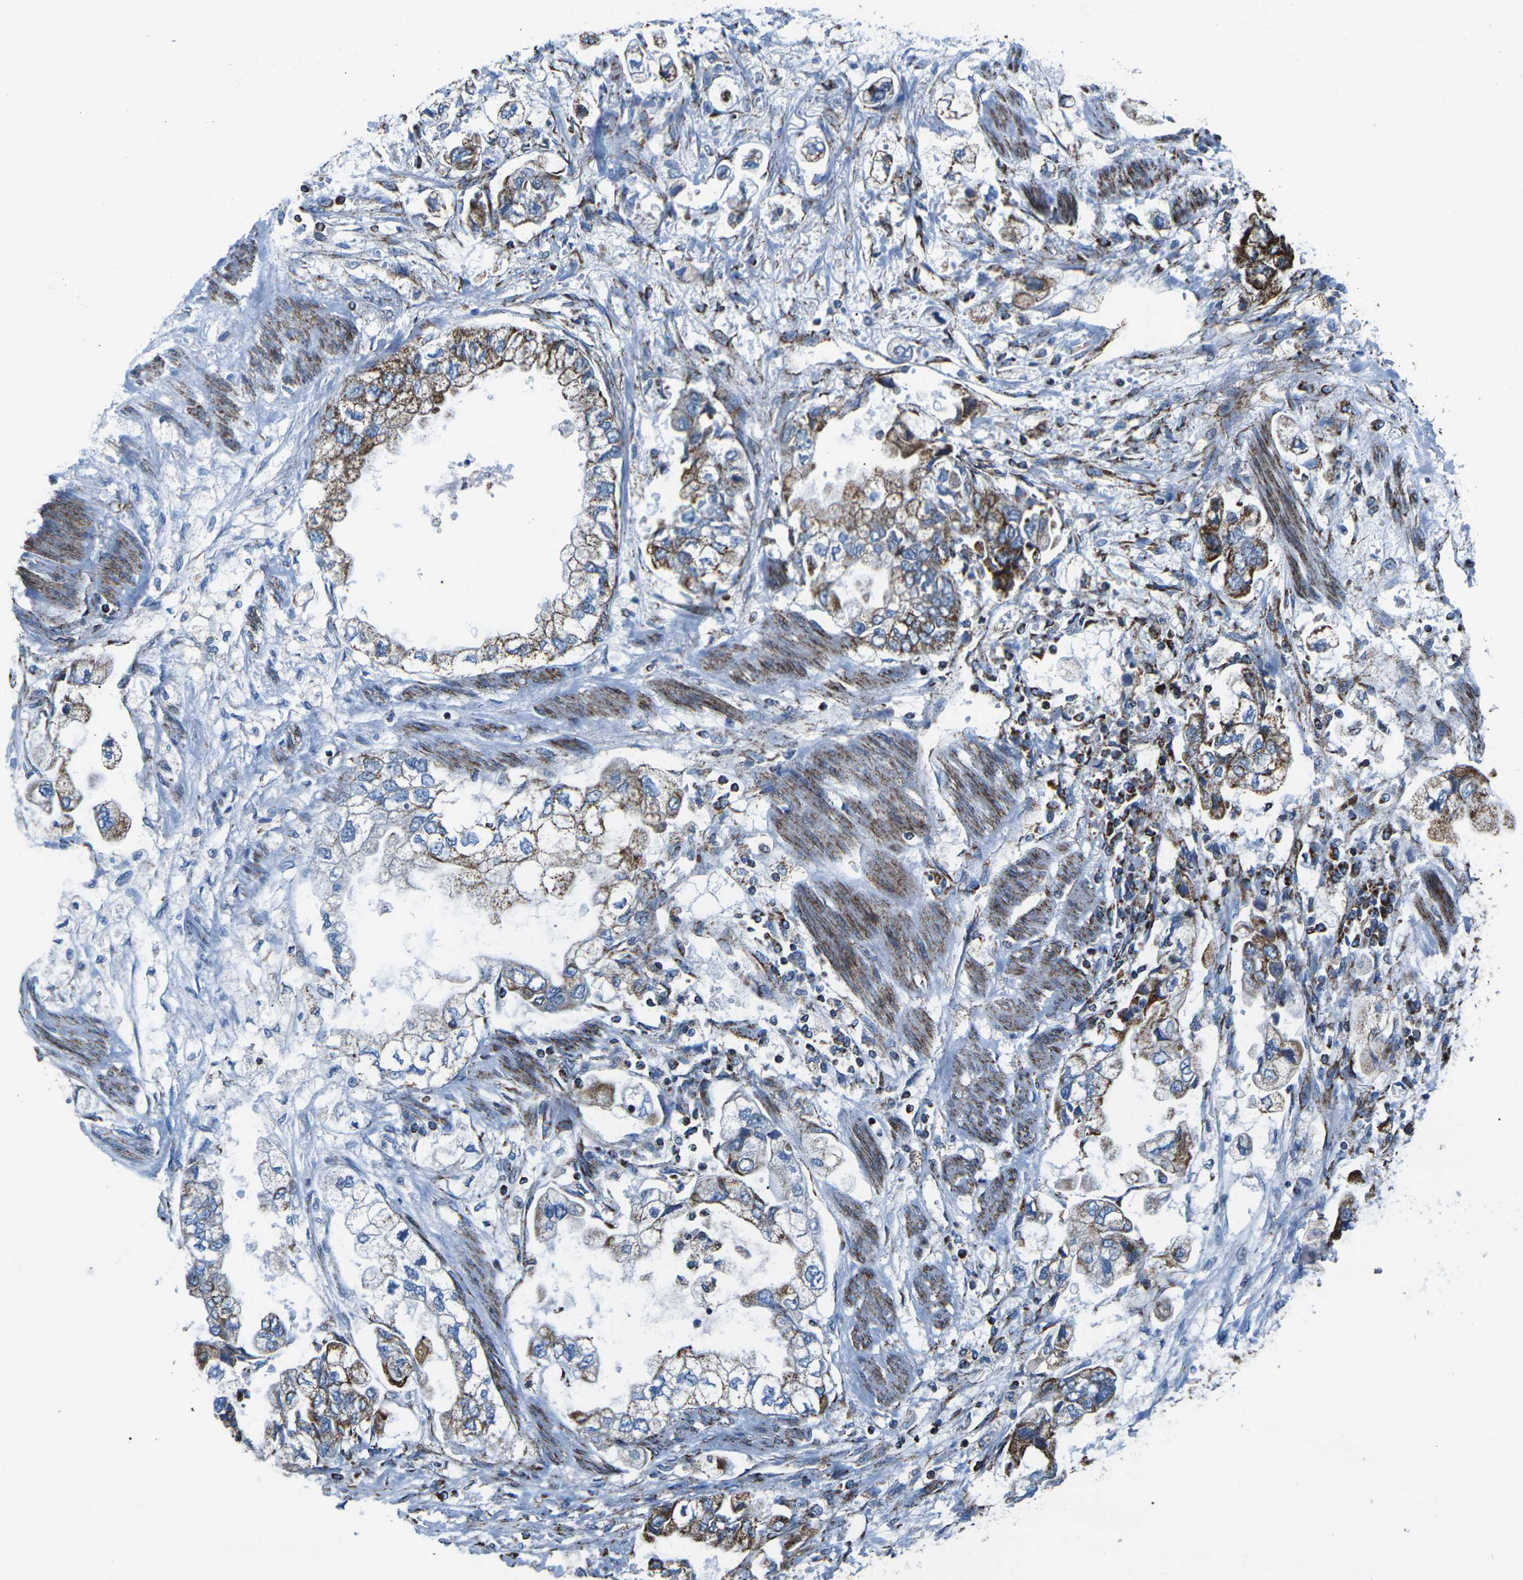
{"staining": {"intensity": "strong", "quantity": ">75%", "location": "cytoplasmic/membranous"}, "tissue": "stomach cancer", "cell_type": "Tumor cells", "image_type": "cancer", "snomed": [{"axis": "morphology", "description": "Normal tissue, NOS"}, {"axis": "morphology", "description": "Adenocarcinoma, NOS"}, {"axis": "topography", "description": "Stomach"}], "caption": "This image reveals stomach adenocarcinoma stained with immunohistochemistry to label a protein in brown. The cytoplasmic/membranous of tumor cells show strong positivity for the protein. Nuclei are counter-stained blue.", "gene": "MT-CO2", "patient": {"sex": "male", "age": 62}}